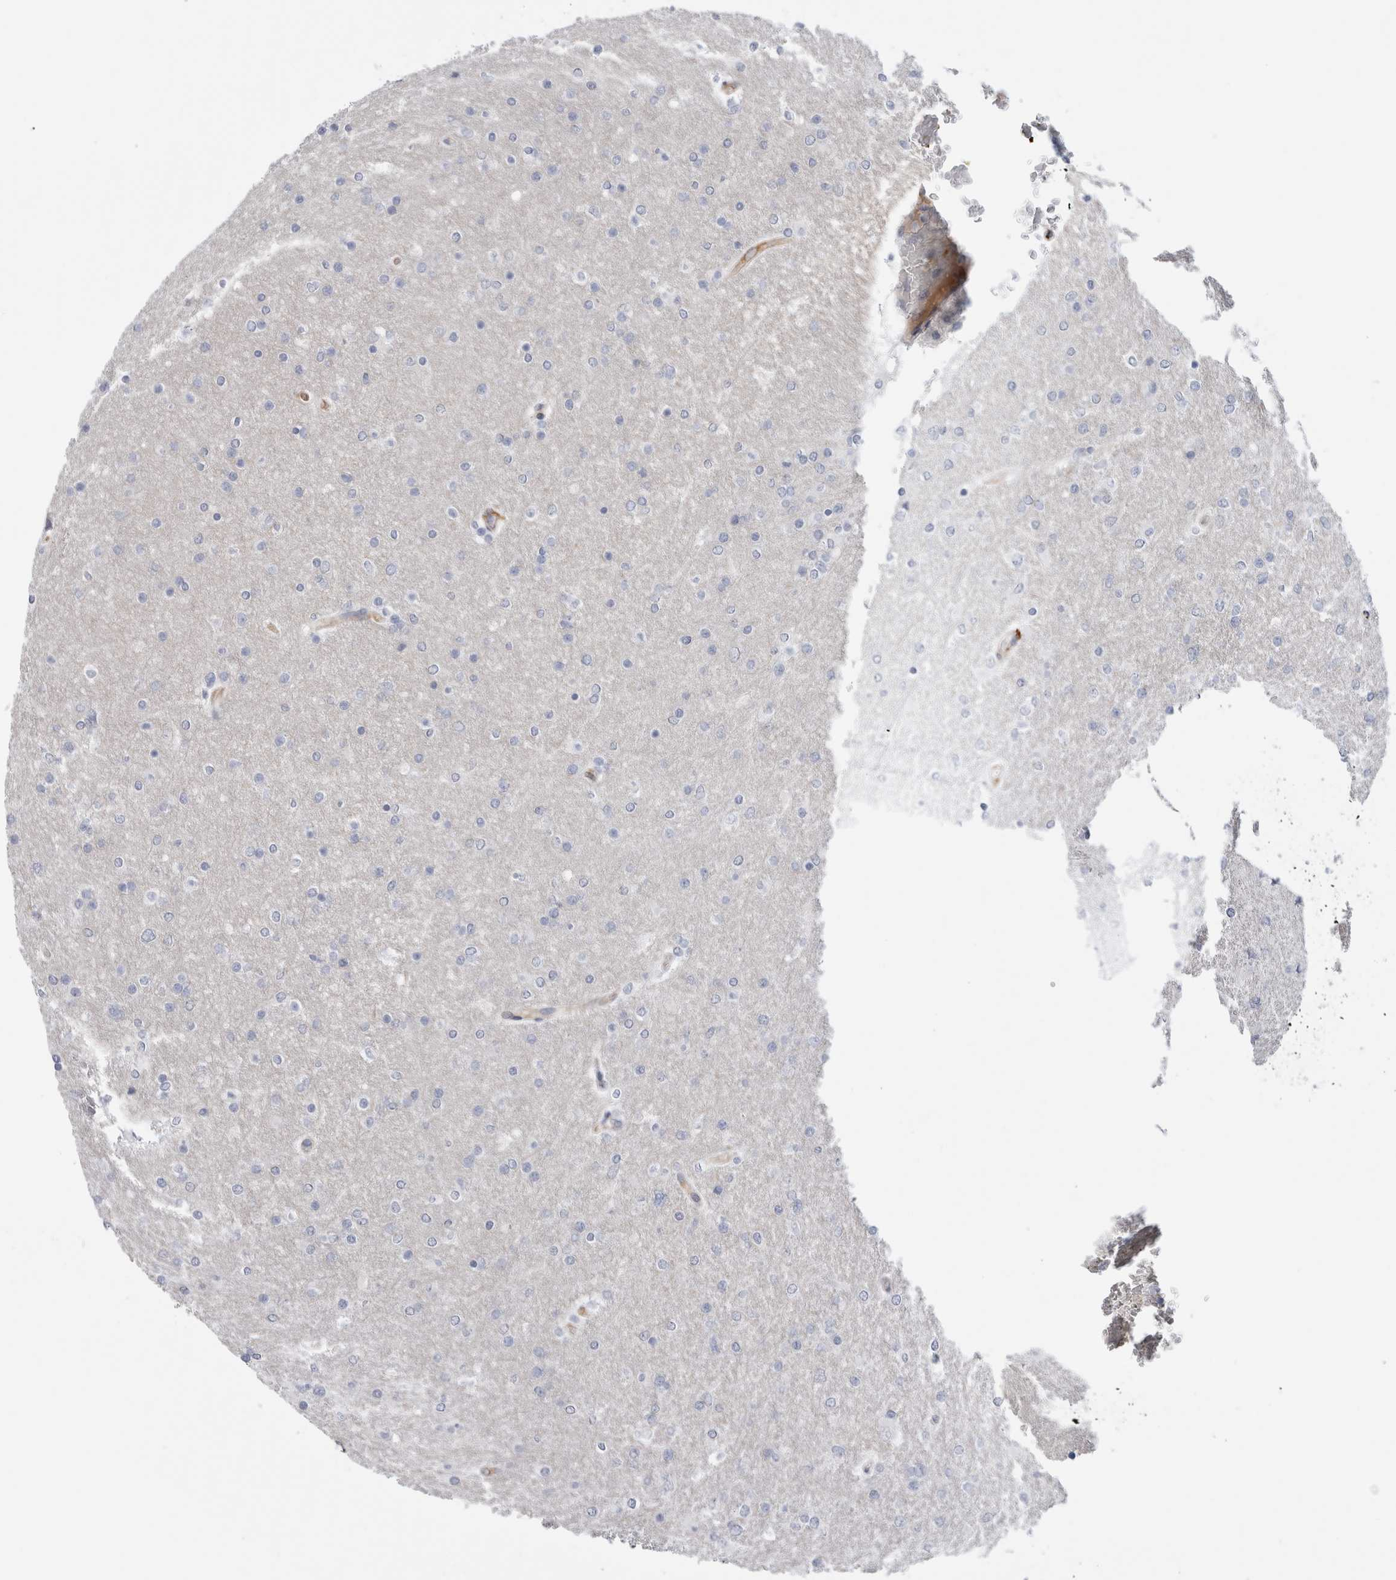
{"staining": {"intensity": "negative", "quantity": "none", "location": "none"}, "tissue": "glioma", "cell_type": "Tumor cells", "image_type": "cancer", "snomed": [{"axis": "morphology", "description": "Glioma, malignant, High grade"}, {"axis": "topography", "description": "Cerebral cortex"}], "caption": "A high-resolution micrograph shows immunohistochemistry staining of malignant glioma (high-grade), which shows no significant staining in tumor cells.", "gene": "ANKMY1", "patient": {"sex": "female", "age": 36}}